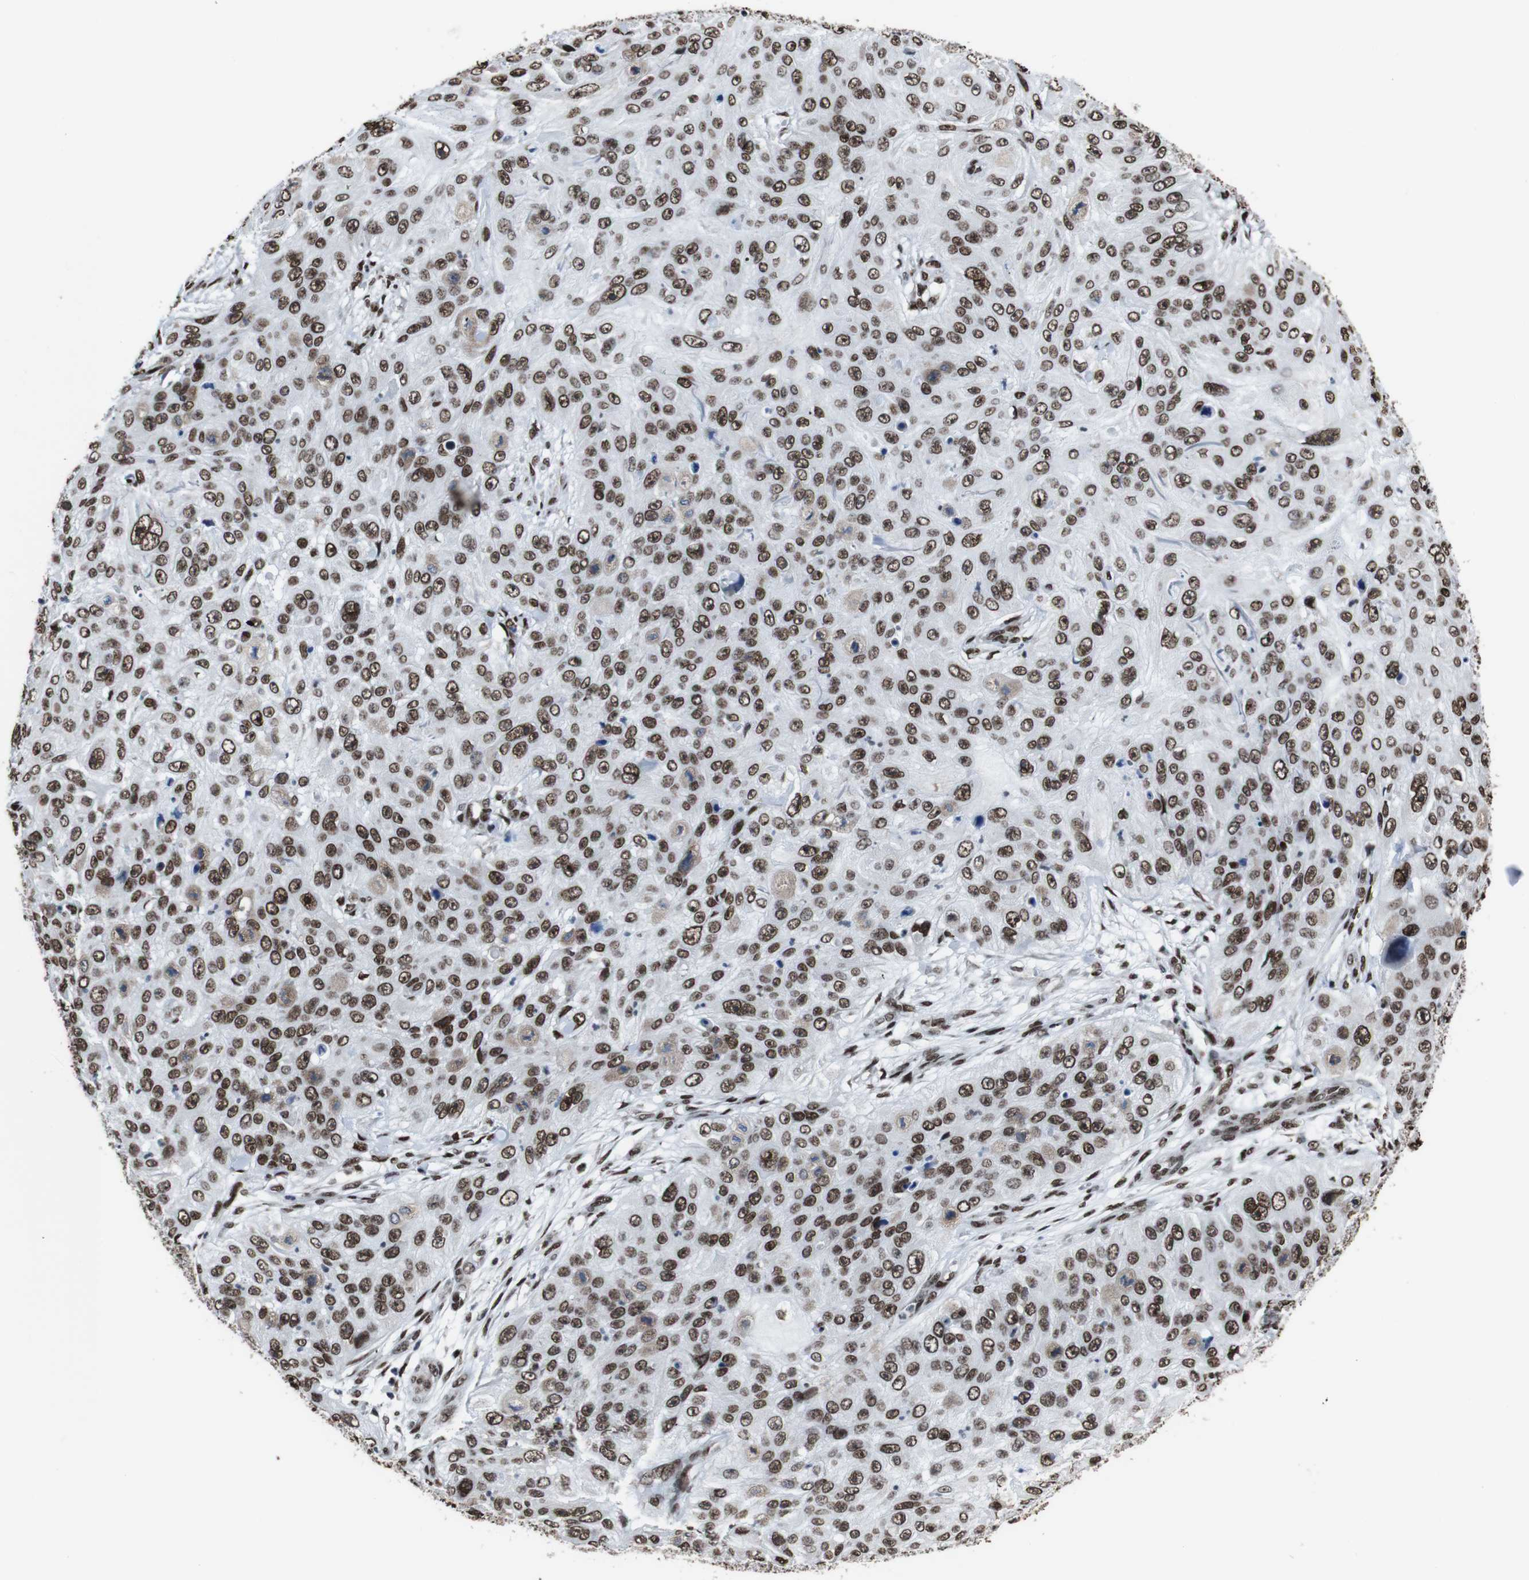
{"staining": {"intensity": "strong", "quantity": ">75%", "location": "nuclear"}, "tissue": "skin cancer", "cell_type": "Tumor cells", "image_type": "cancer", "snomed": [{"axis": "morphology", "description": "Squamous cell carcinoma, NOS"}, {"axis": "topography", "description": "Skin"}], "caption": "Tumor cells reveal strong nuclear positivity in about >75% of cells in skin cancer (squamous cell carcinoma).", "gene": "ROMO1", "patient": {"sex": "female", "age": 80}}